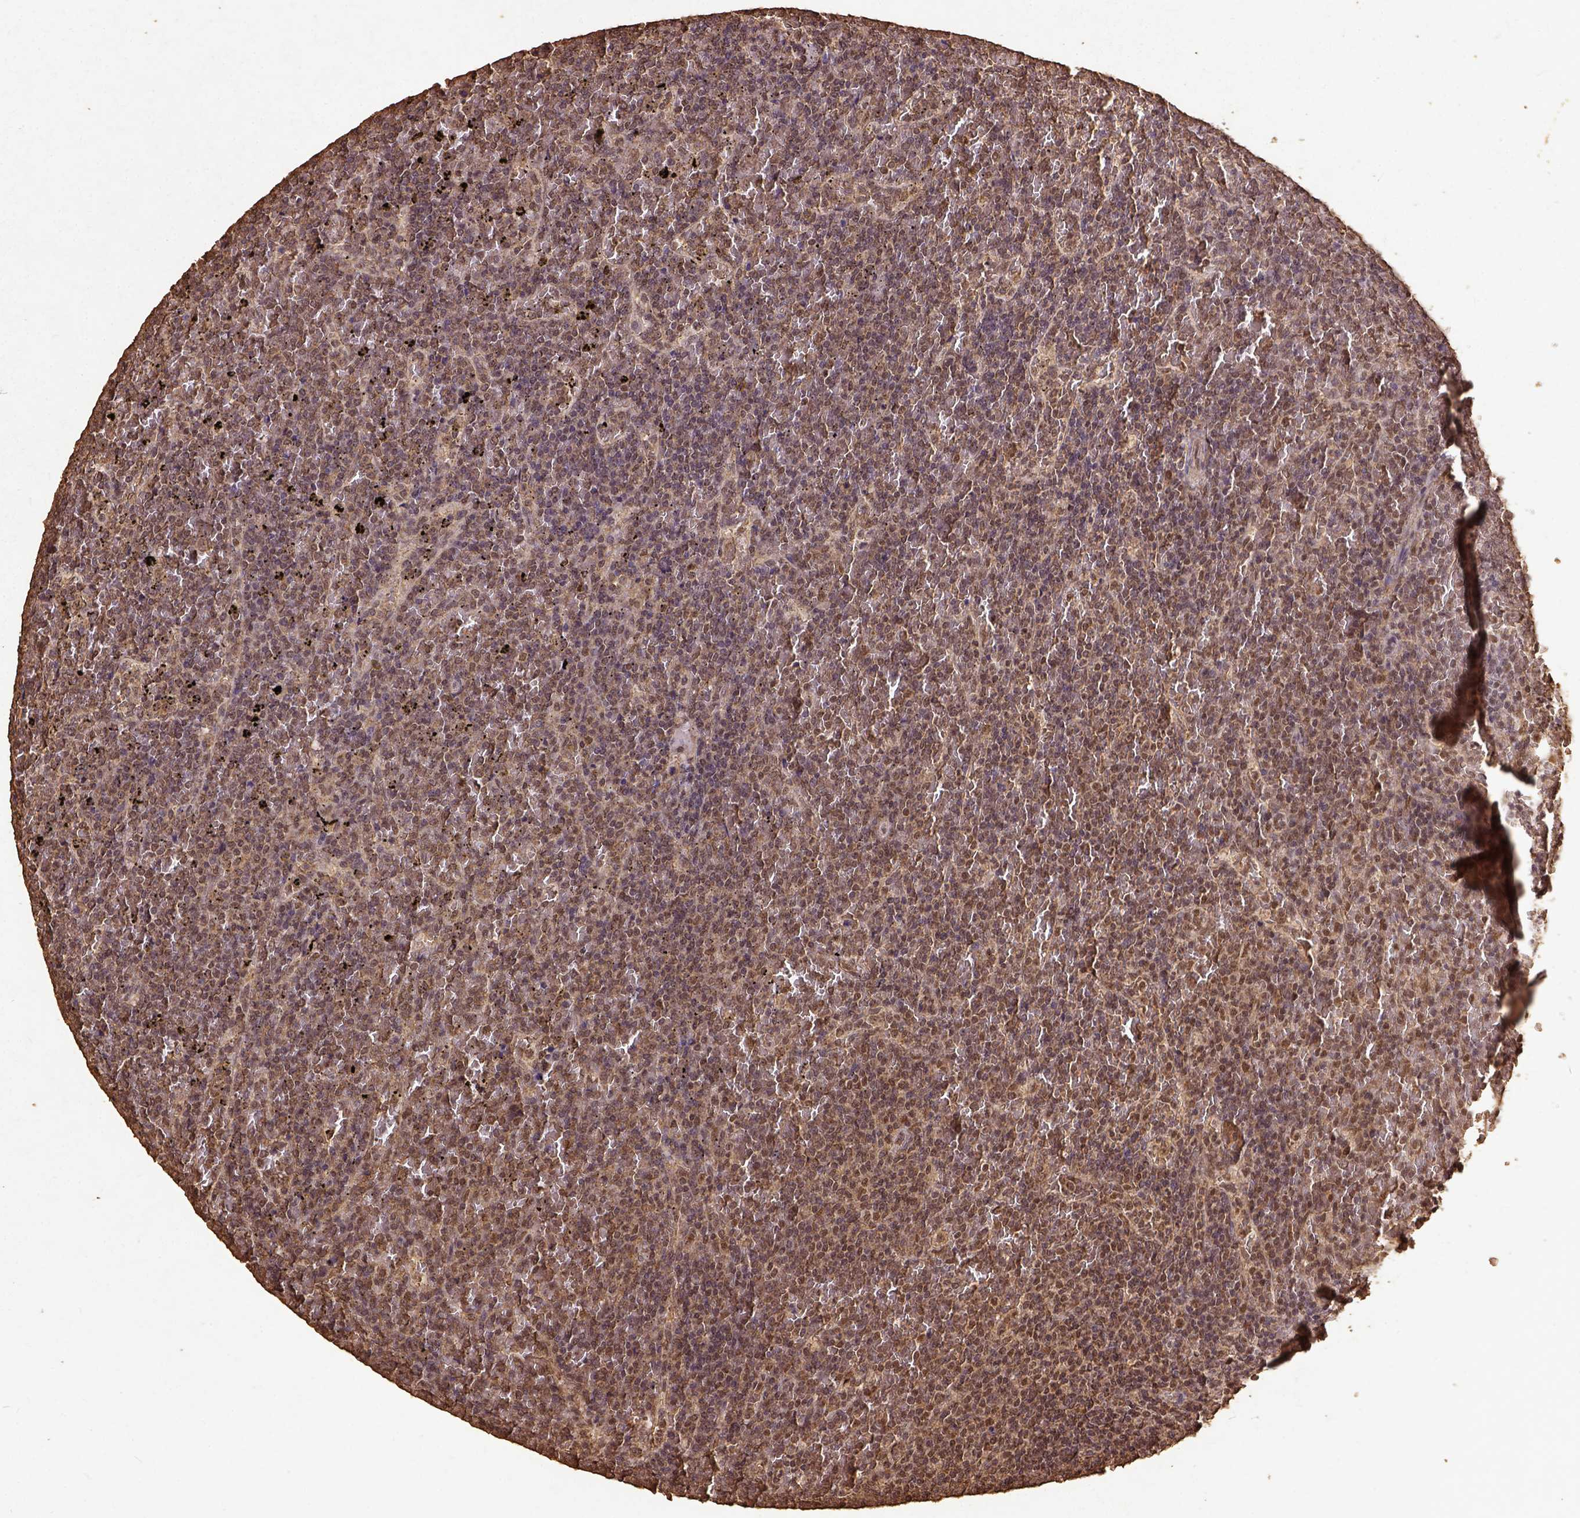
{"staining": {"intensity": "moderate", "quantity": "25%-75%", "location": "nuclear"}, "tissue": "lymphoma", "cell_type": "Tumor cells", "image_type": "cancer", "snomed": [{"axis": "morphology", "description": "Malignant lymphoma, non-Hodgkin's type, Low grade"}, {"axis": "topography", "description": "Spleen"}], "caption": "DAB immunohistochemical staining of lymphoma displays moderate nuclear protein expression in approximately 25%-75% of tumor cells.", "gene": "NACC1", "patient": {"sex": "female", "age": 77}}